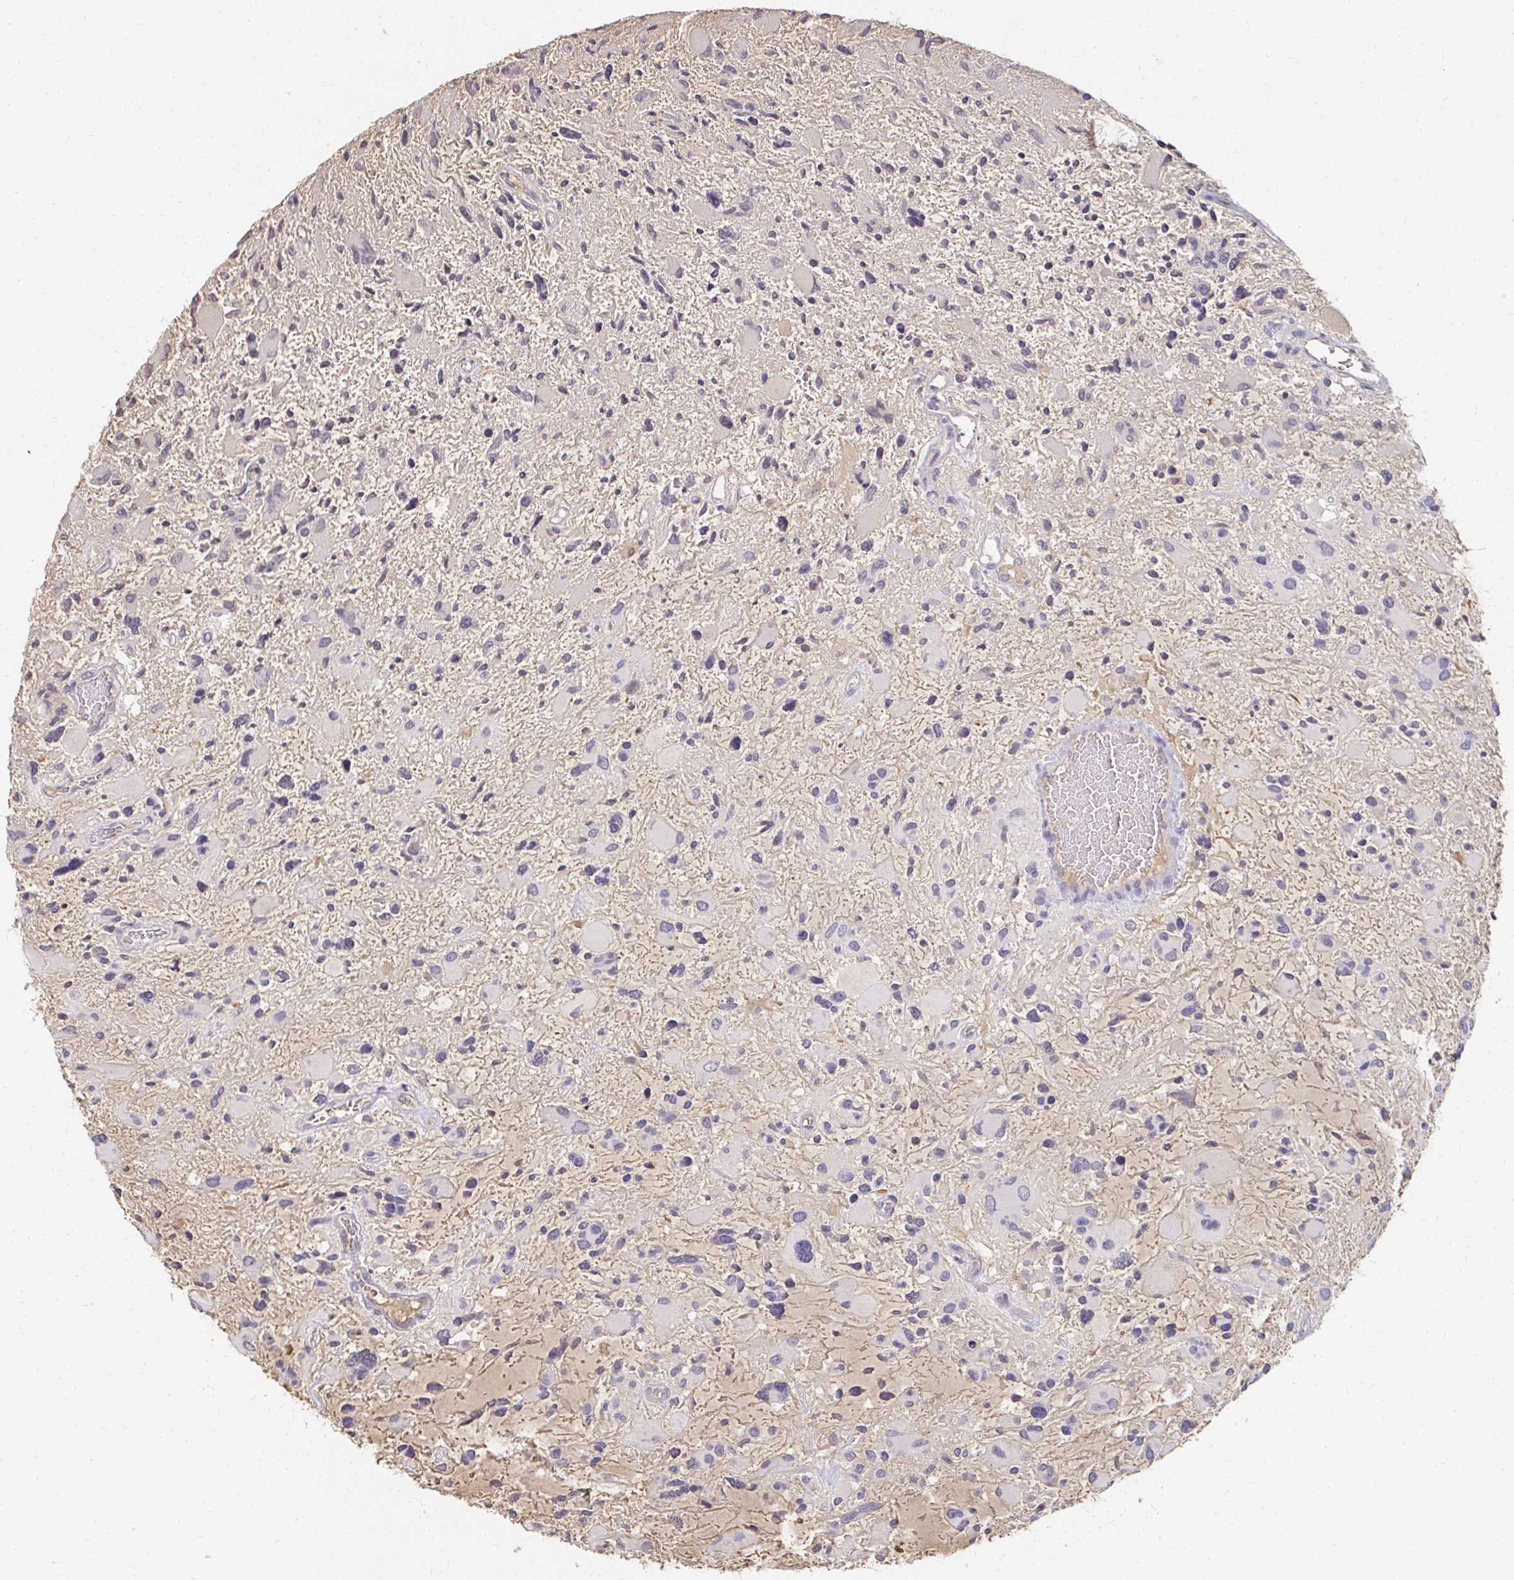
{"staining": {"intensity": "negative", "quantity": "none", "location": "none"}, "tissue": "glioma", "cell_type": "Tumor cells", "image_type": "cancer", "snomed": [{"axis": "morphology", "description": "Glioma, malignant, High grade"}, {"axis": "topography", "description": "Brain"}], "caption": "IHC of malignant glioma (high-grade) exhibits no expression in tumor cells.", "gene": "LOXL4", "patient": {"sex": "female", "age": 11}}